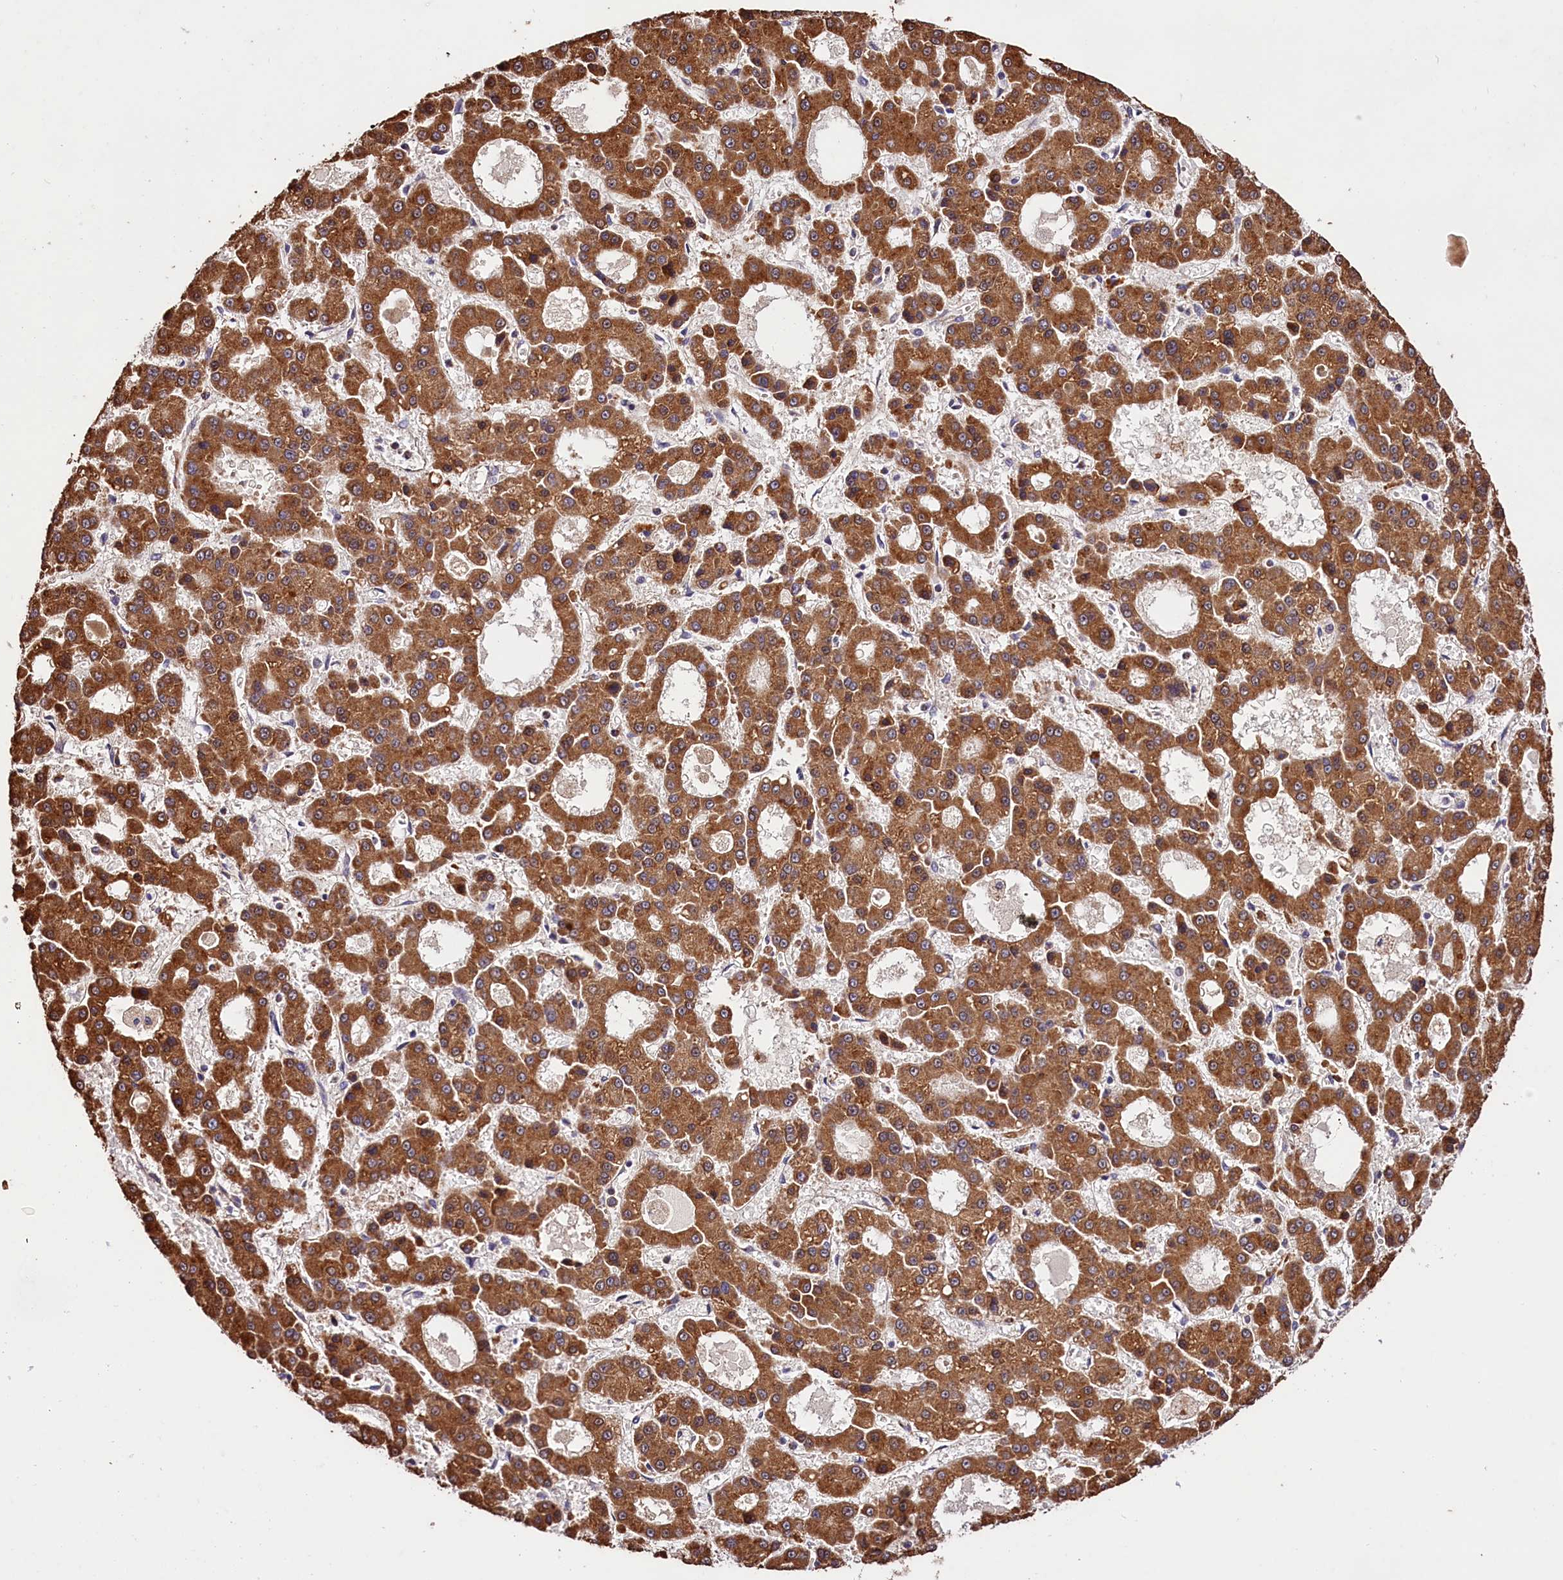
{"staining": {"intensity": "strong", "quantity": ">75%", "location": "cytoplasmic/membranous"}, "tissue": "liver cancer", "cell_type": "Tumor cells", "image_type": "cancer", "snomed": [{"axis": "morphology", "description": "Carcinoma, Hepatocellular, NOS"}, {"axis": "topography", "description": "Liver"}], "caption": "Protein expression analysis of human liver cancer (hepatocellular carcinoma) reveals strong cytoplasmic/membranous staining in approximately >75% of tumor cells.", "gene": "CES3", "patient": {"sex": "male", "age": 70}}